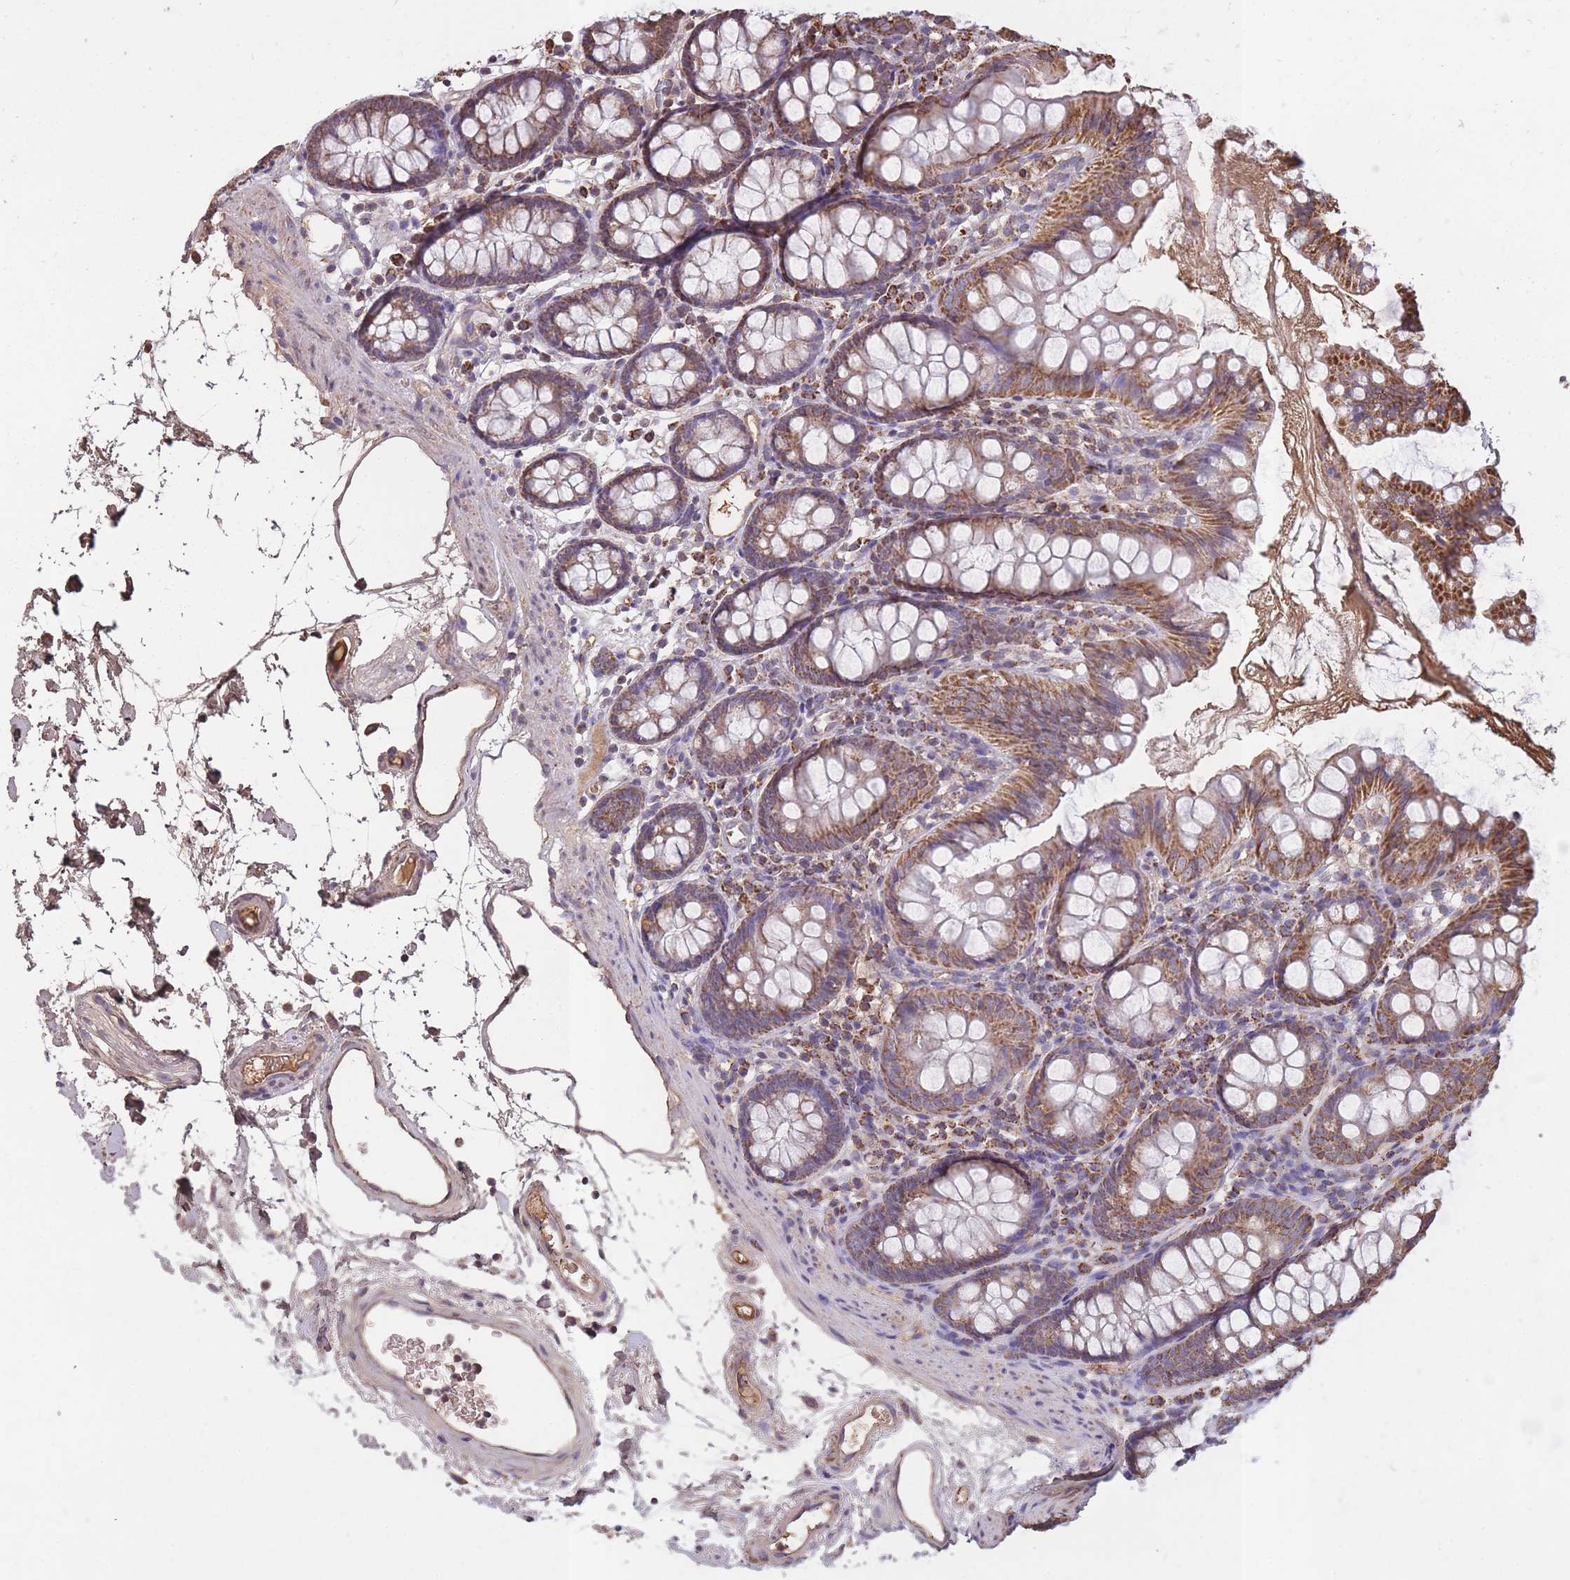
{"staining": {"intensity": "moderate", "quantity": ">75%", "location": "cytoplasmic/membranous"}, "tissue": "colon", "cell_type": "Endothelial cells", "image_type": "normal", "snomed": [{"axis": "morphology", "description": "Normal tissue, NOS"}, {"axis": "topography", "description": "Colon"}], "caption": "A histopathology image showing moderate cytoplasmic/membranous positivity in approximately >75% of endothelial cells in unremarkable colon, as visualized by brown immunohistochemical staining.", "gene": "KAT2A", "patient": {"sex": "female", "age": 84}}